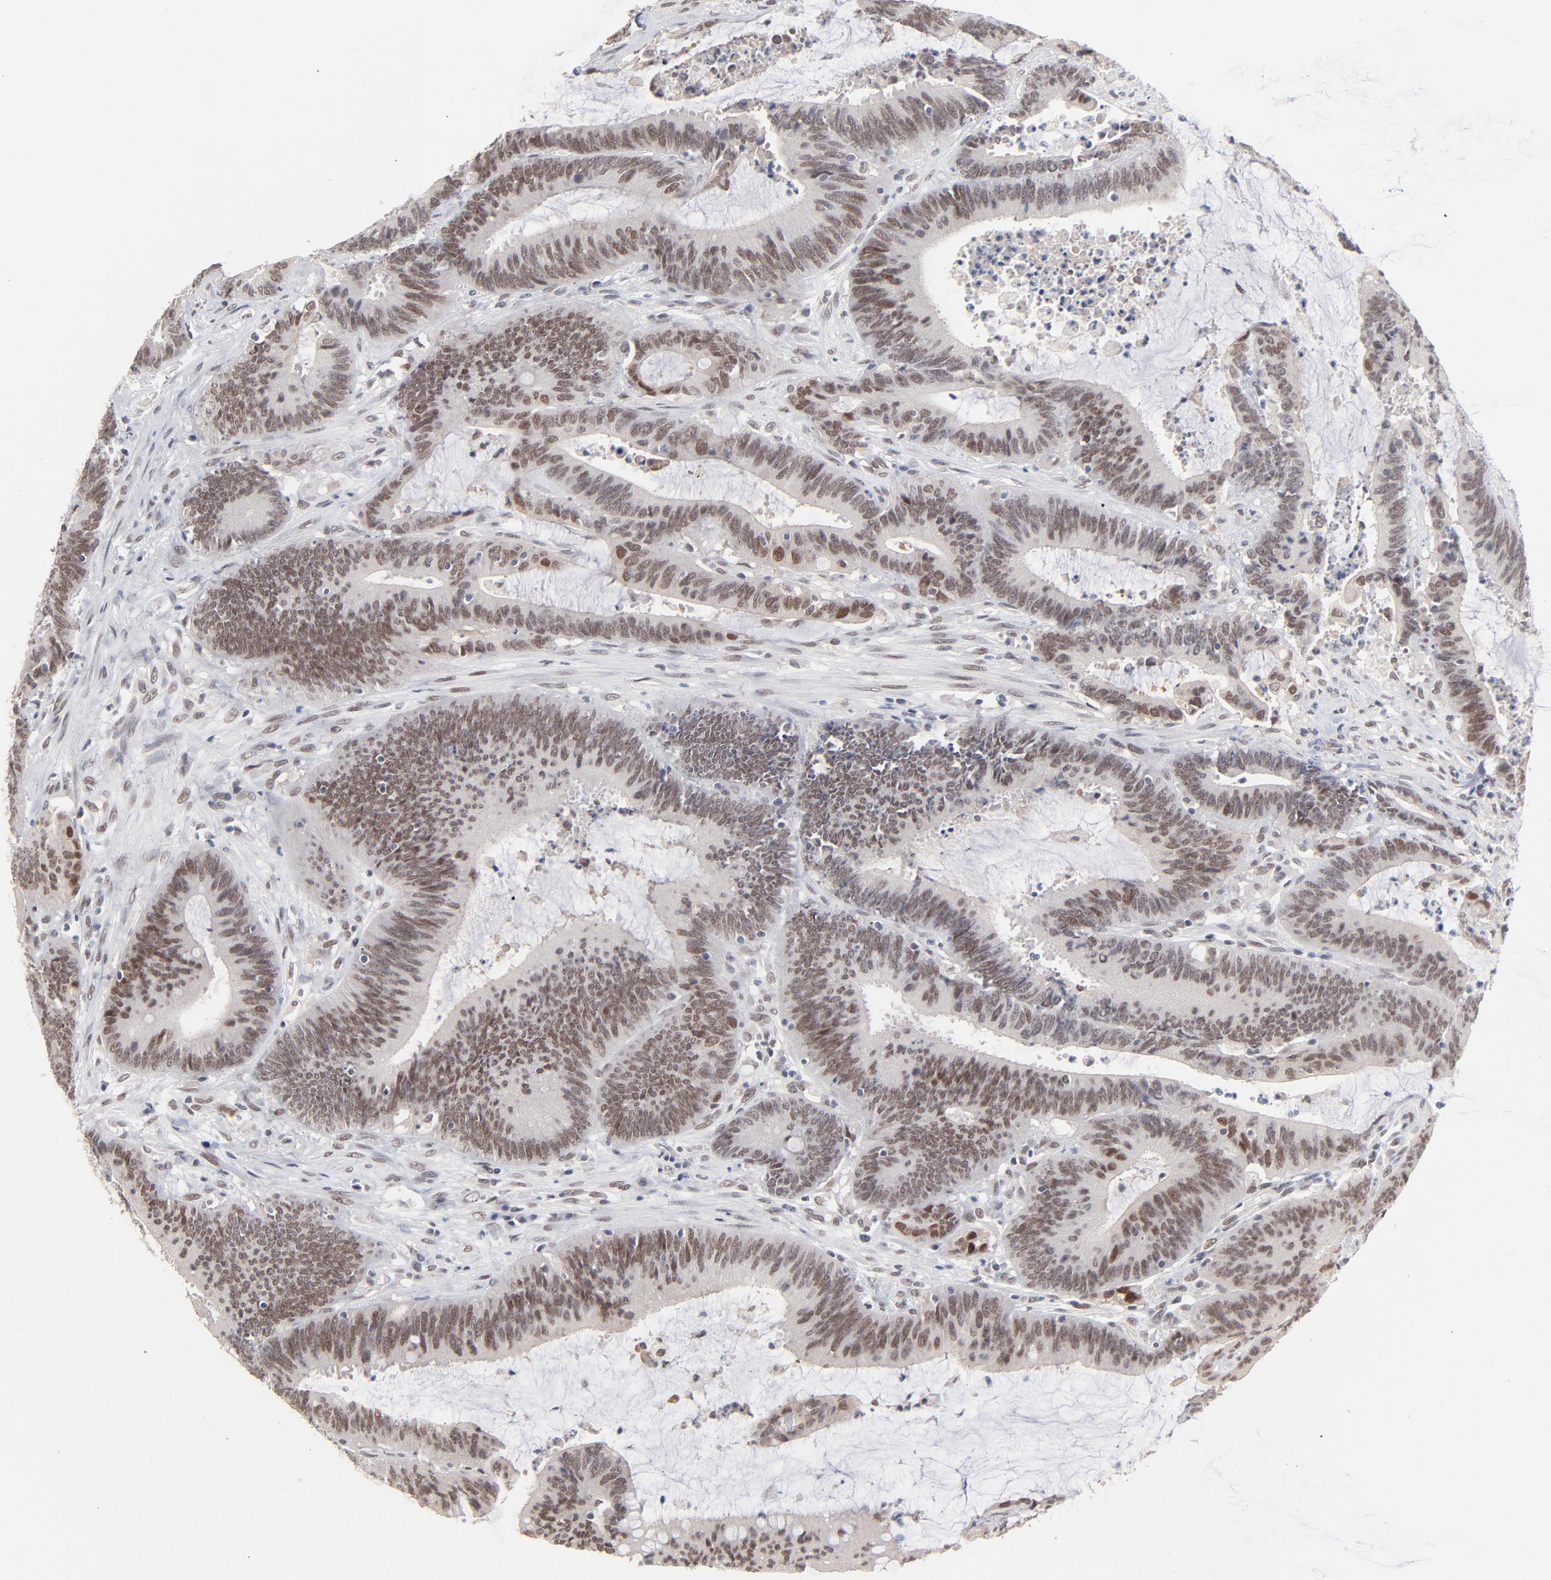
{"staining": {"intensity": "weak", "quantity": ">75%", "location": "nuclear"}, "tissue": "colorectal cancer", "cell_type": "Tumor cells", "image_type": "cancer", "snomed": [{"axis": "morphology", "description": "Adenocarcinoma, NOS"}, {"axis": "topography", "description": "Rectum"}], "caption": "High-power microscopy captured an immunohistochemistry histopathology image of colorectal adenocarcinoma, revealing weak nuclear staining in about >75% of tumor cells.", "gene": "MBIP", "patient": {"sex": "female", "age": 66}}